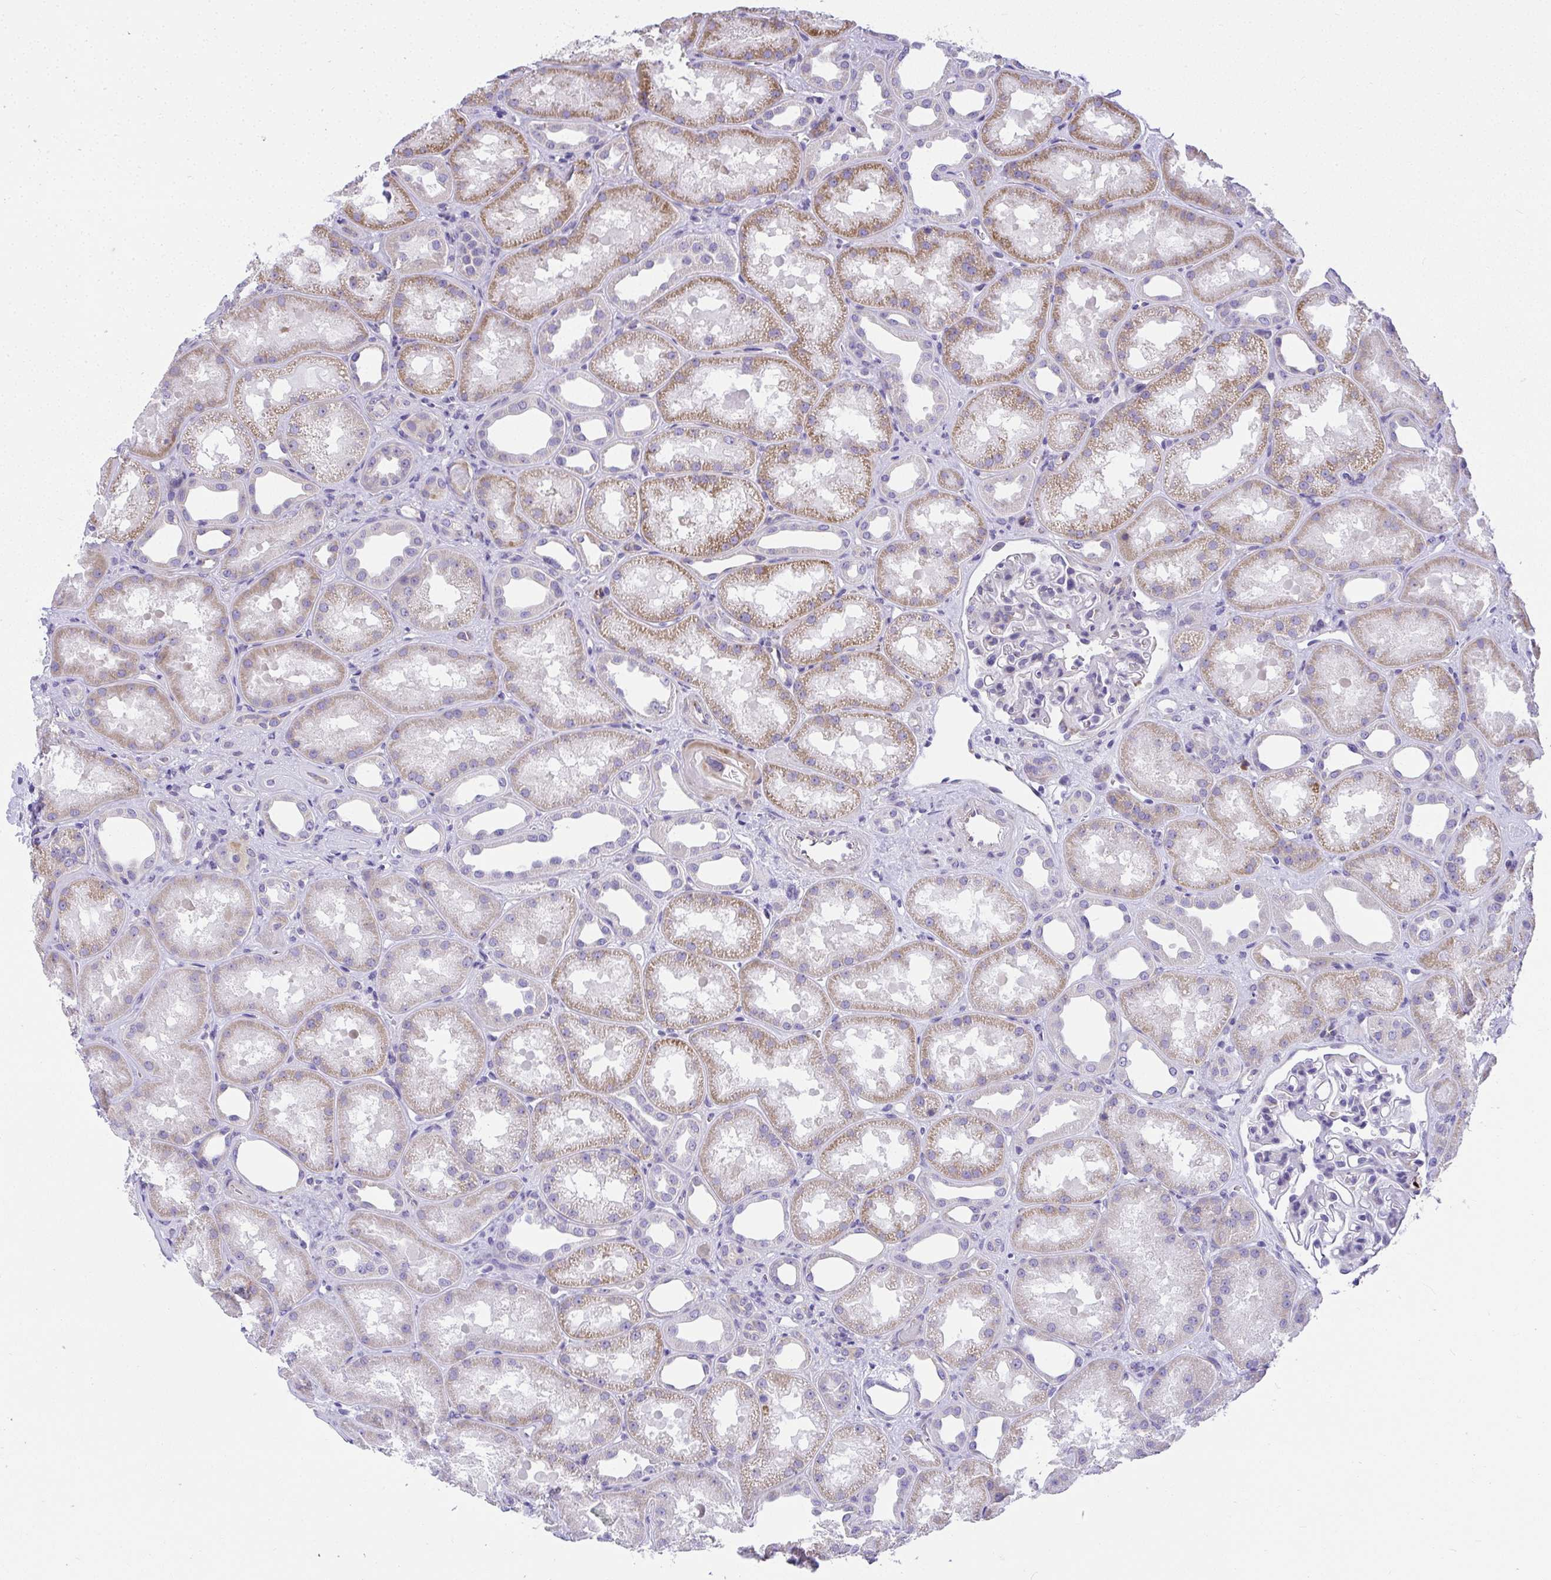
{"staining": {"intensity": "negative", "quantity": "none", "location": "none"}, "tissue": "kidney", "cell_type": "Cells in glomeruli", "image_type": "normal", "snomed": [{"axis": "morphology", "description": "Normal tissue, NOS"}, {"axis": "topography", "description": "Kidney"}], "caption": "This is a photomicrograph of immunohistochemistry (IHC) staining of normal kidney, which shows no staining in cells in glomeruli.", "gene": "ADRA2C", "patient": {"sex": "male", "age": 61}}